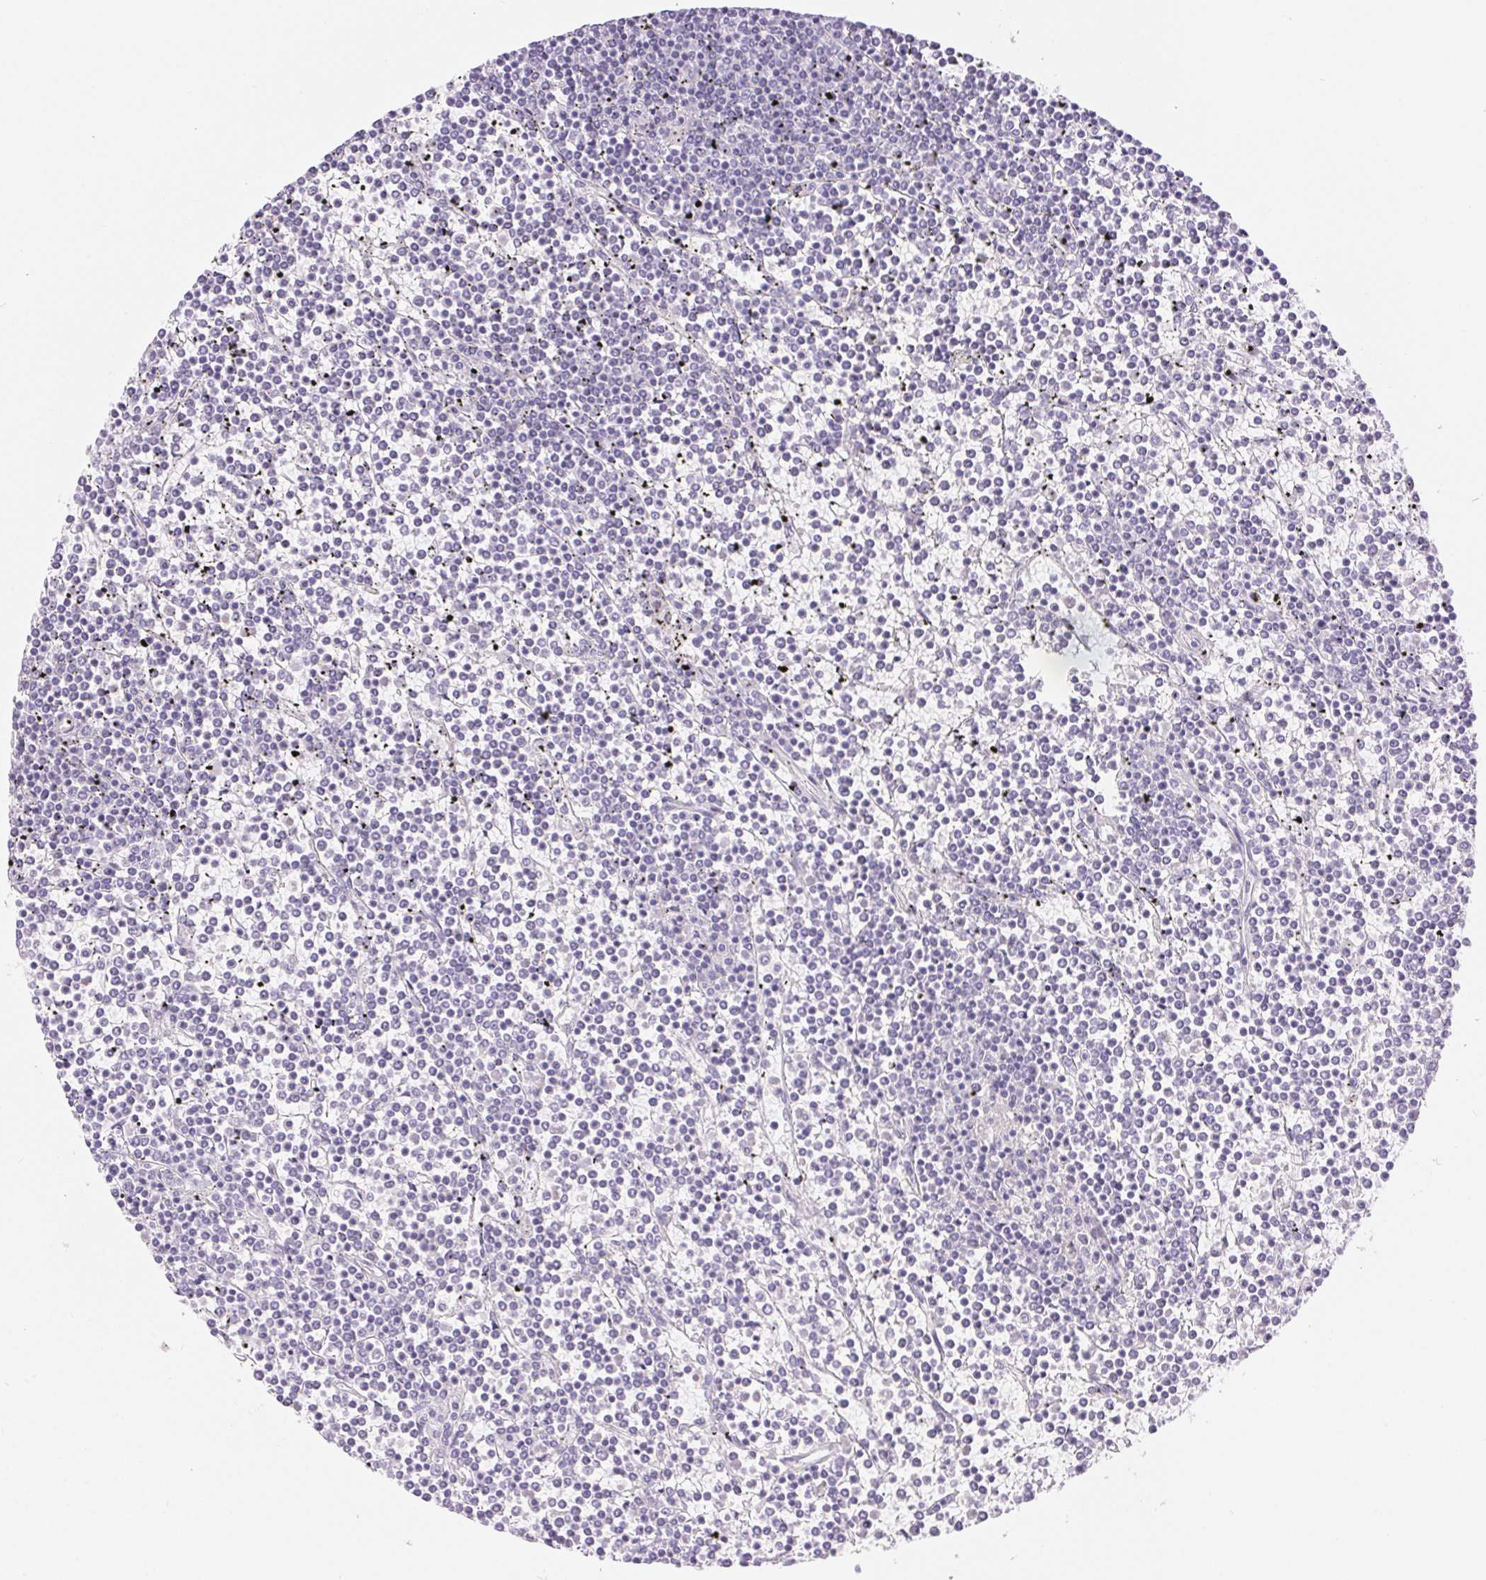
{"staining": {"intensity": "negative", "quantity": "none", "location": "none"}, "tissue": "lymphoma", "cell_type": "Tumor cells", "image_type": "cancer", "snomed": [{"axis": "morphology", "description": "Malignant lymphoma, non-Hodgkin's type, Low grade"}, {"axis": "topography", "description": "Spleen"}], "caption": "Protein analysis of lymphoma reveals no significant expression in tumor cells.", "gene": "CLDN16", "patient": {"sex": "female", "age": 19}}